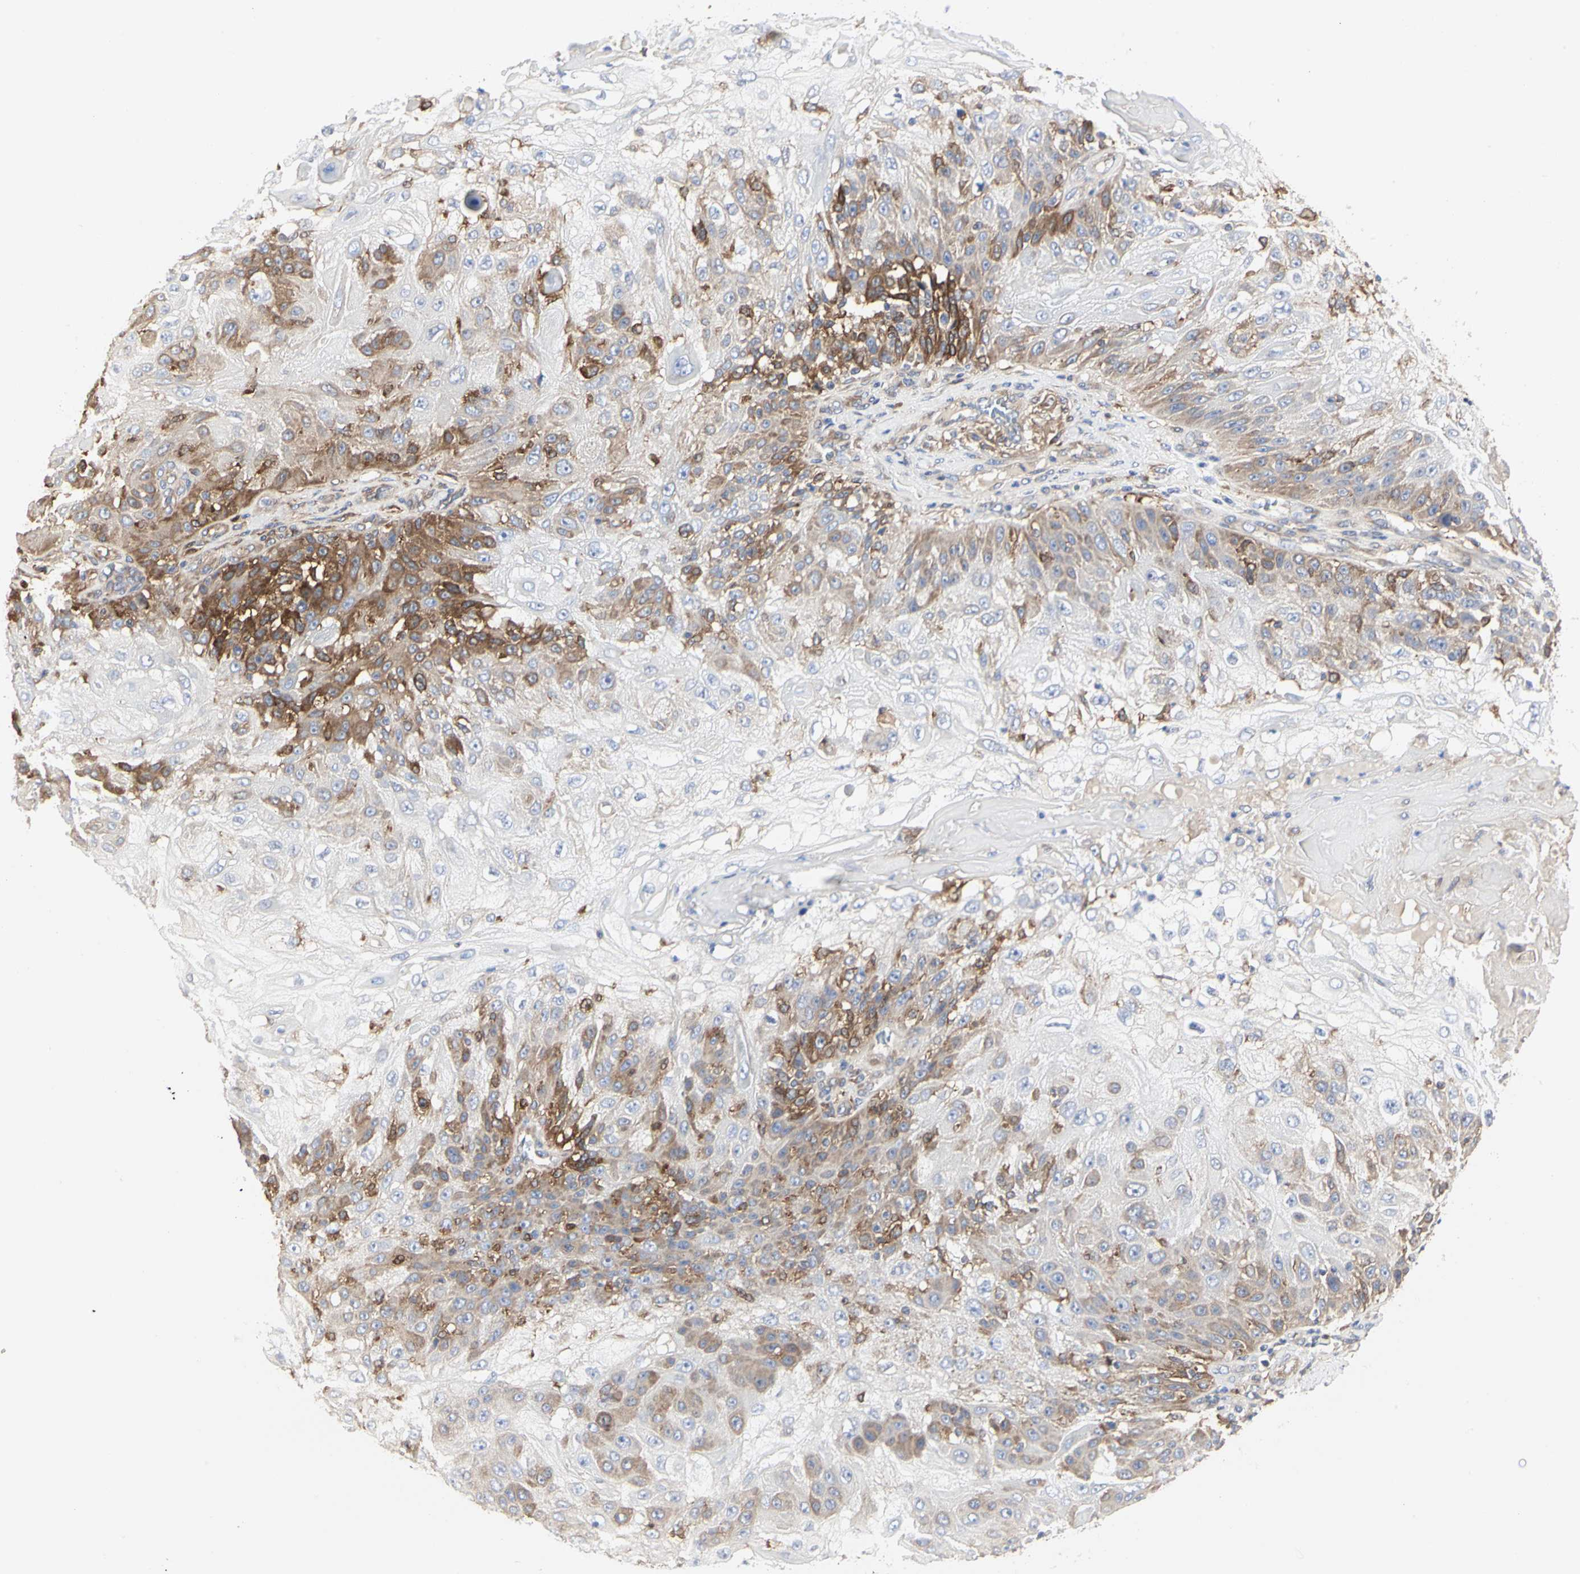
{"staining": {"intensity": "strong", "quantity": "25%-75%", "location": "cytoplasmic/membranous"}, "tissue": "skin cancer", "cell_type": "Tumor cells", "image_type": "cancer", "snomed": [{"axis": "morphology", "description": "Normal tissue, NOS"}, {"axis": "morphology", "description": "Squamous cell carcinoma, NOS"}, {"axis": "topography", "description": "Skin"}], "caption": "A photomicrograph of skin squamous cell carcinoma stained for a protein demonstrates strong cytoplasmic/membranous brown staining in tumor cells. The staining is performed using DAB (3,3'-diaminobenzidine) brown chromogen to label protein expression. The nuclei are counter-stained blue using hematoxylin.", "gene": "C3orf52", "patient": {"sex": "female", "age": 83}}